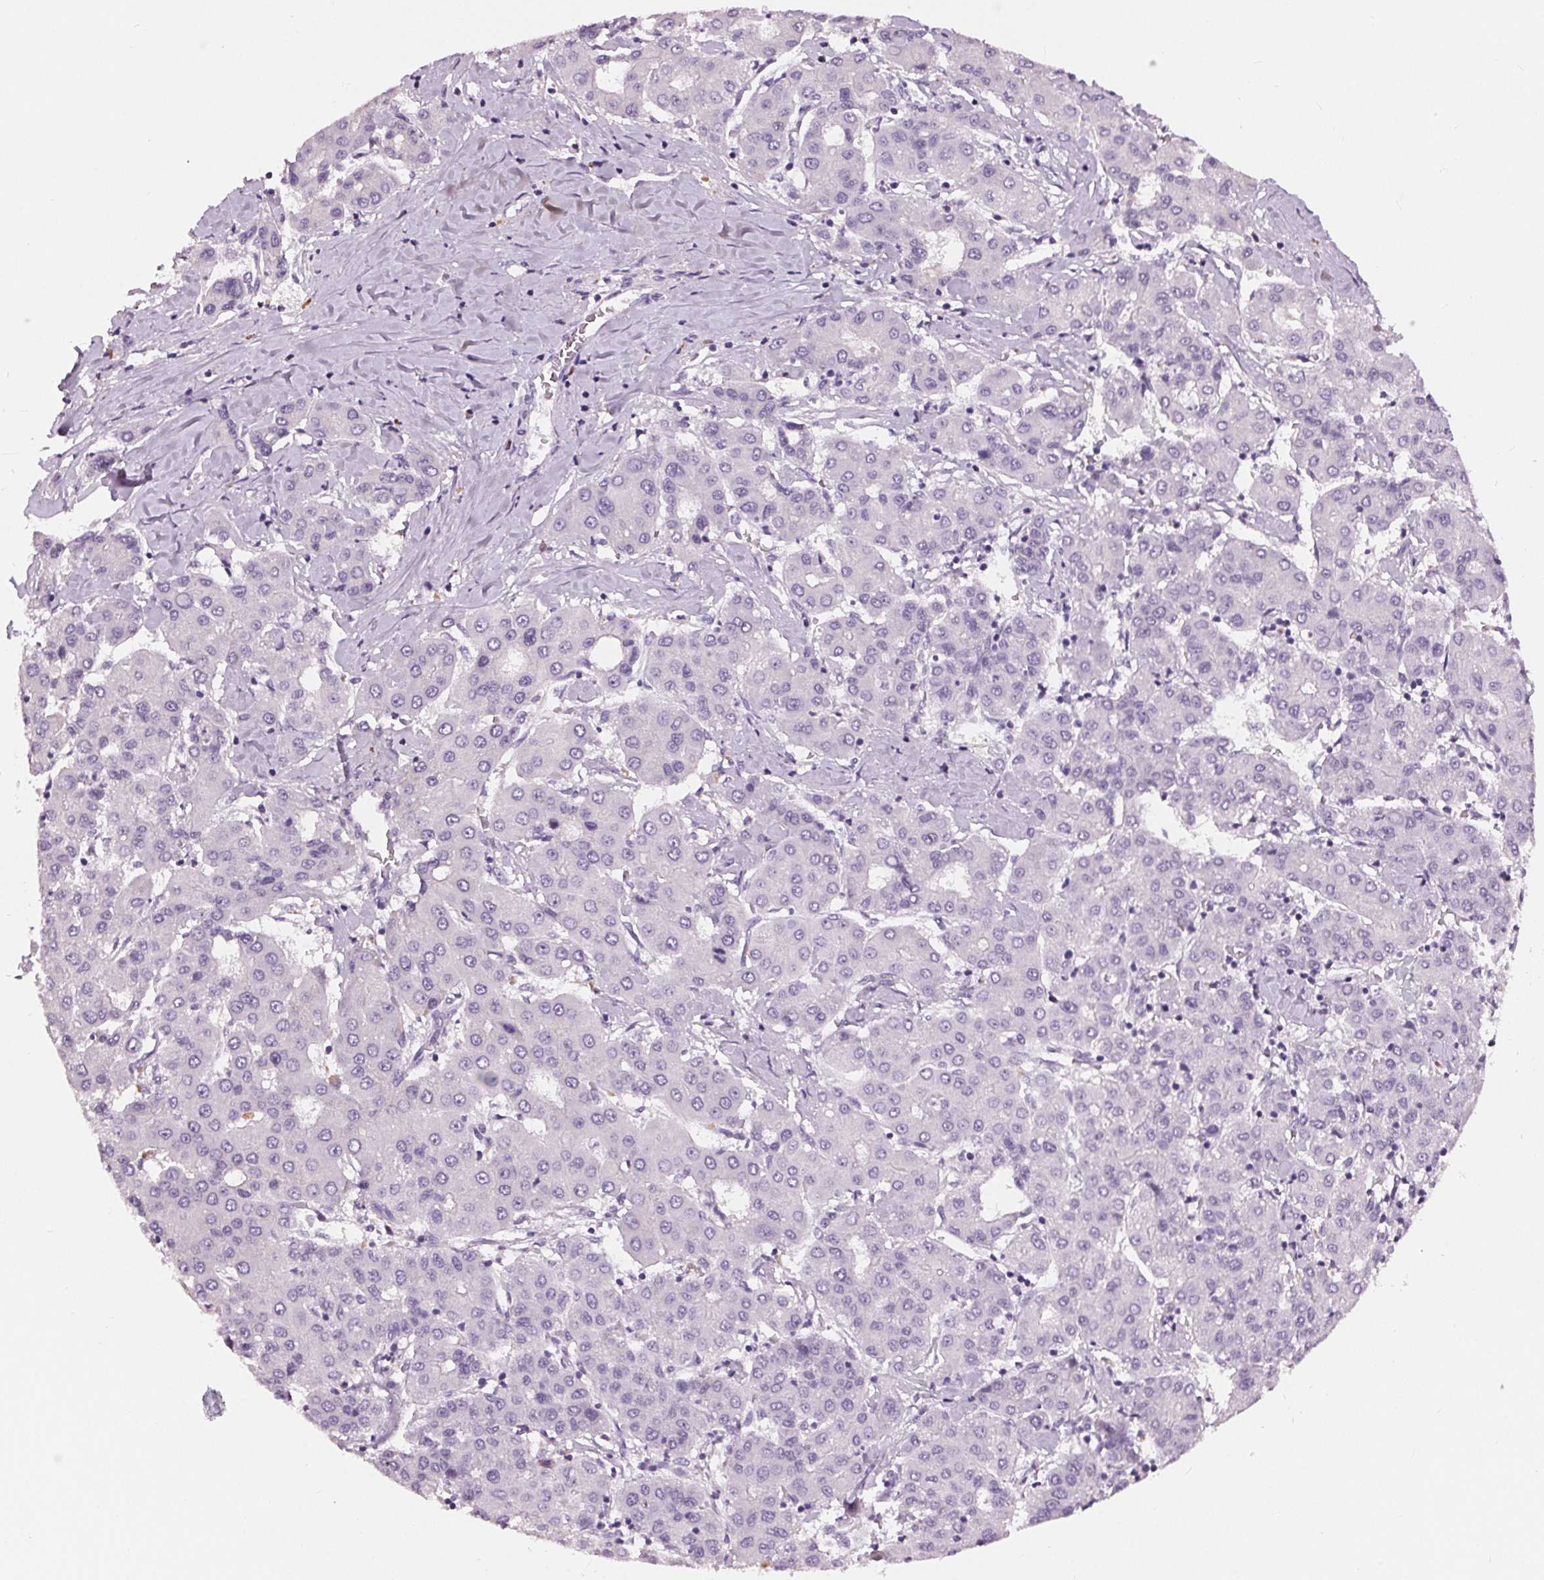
{"staining": {"intensity": "negative", "quantity": "none", "location": "none"}, "tissue": "liver cancer", "cell_type": "Tumor cells", "image_type": "cancer", "snomed": [{"axis": "morphology", "description": "Carcinoma, Hepatocellular, NOS"}, {"axis": "topography", "description": "Liver"}], "caption": "Immunohistochemical staining of human liver cancer exhibits no significant staining in tumor cells. (Immunohistochemistry, brightfield microscopy, high magnification).", "gene": "MISP", "patient": {"sex": "male", "age": 65}}